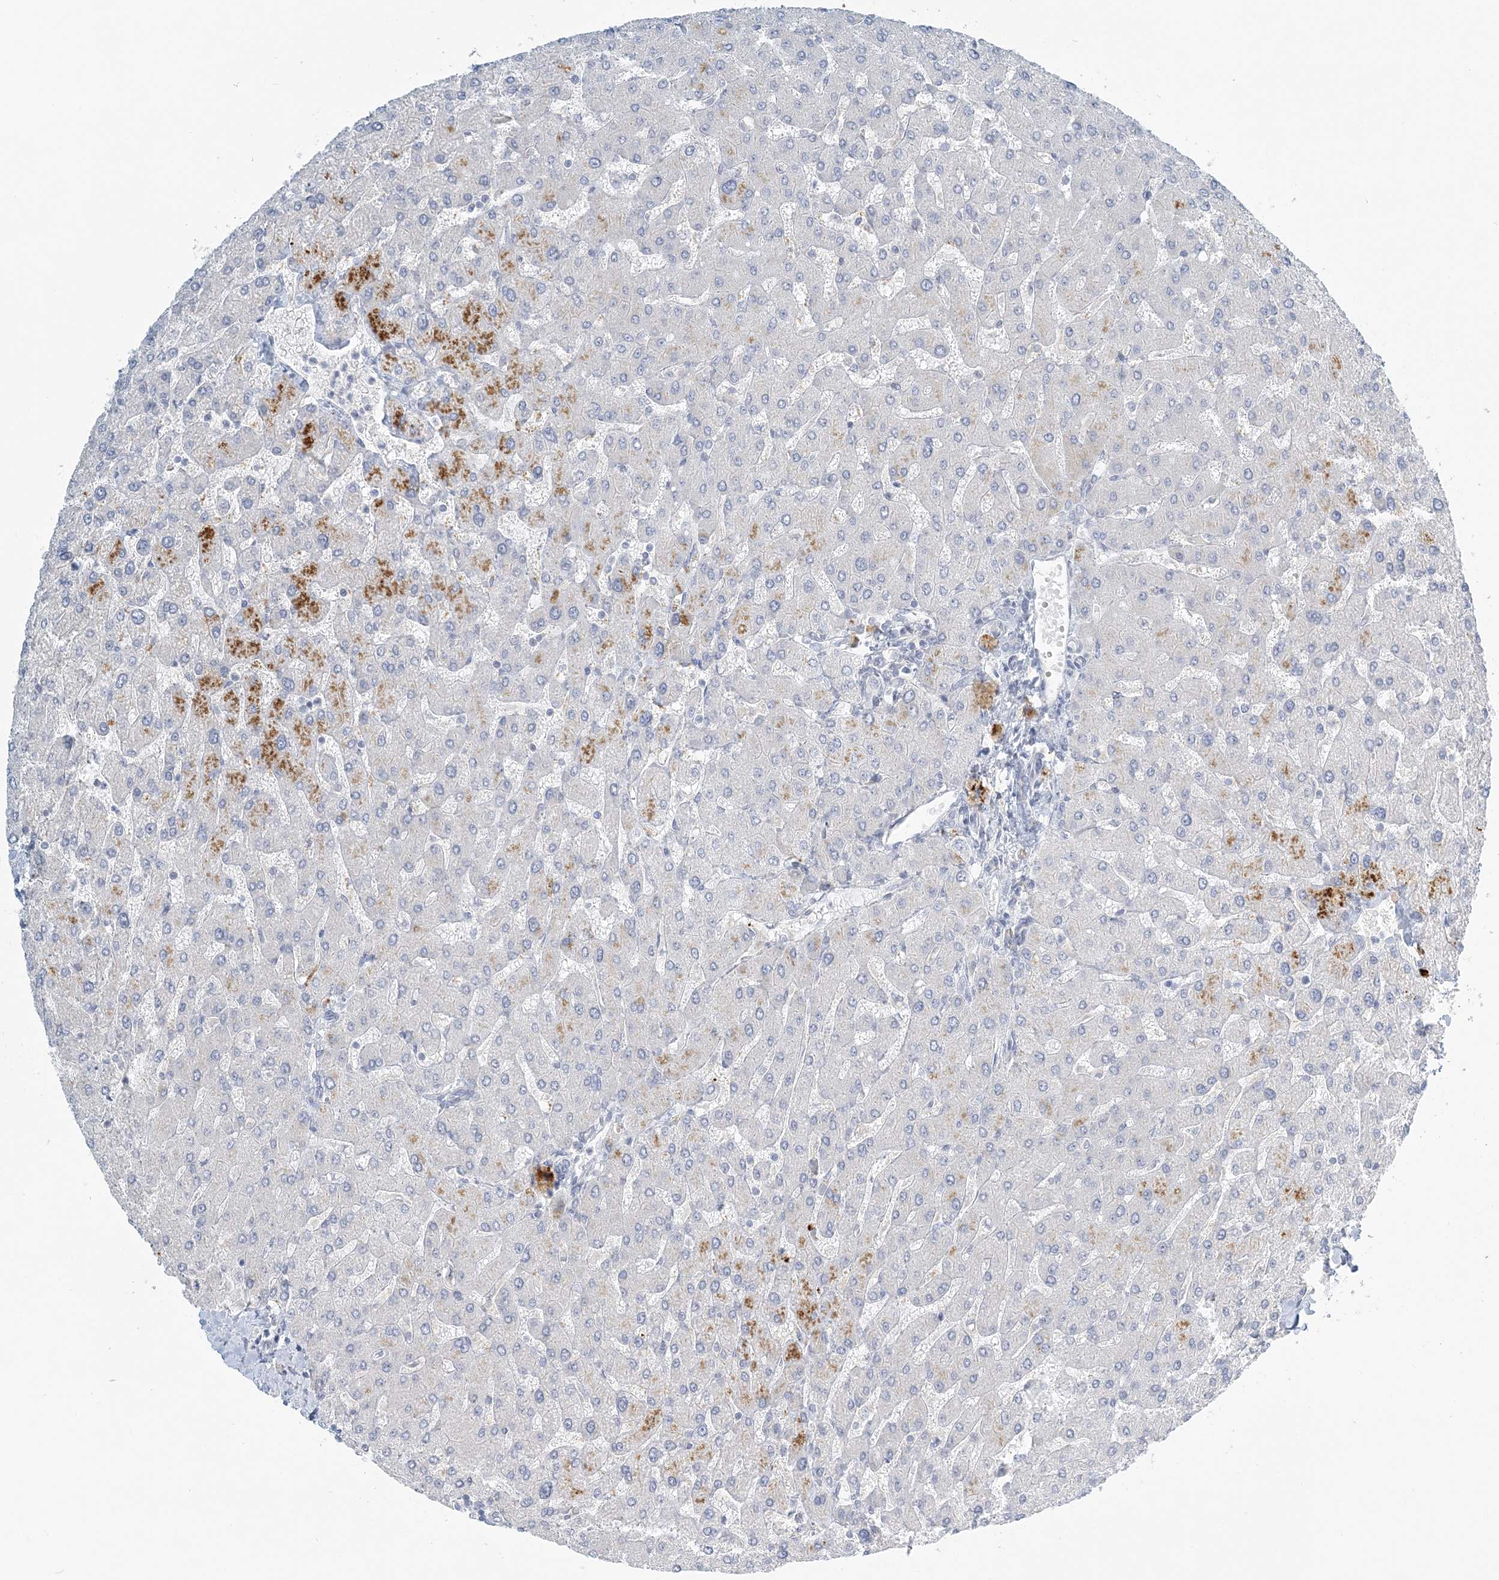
{"staining": {"intensity": "negative", "quantity": "none", "location": "none"}, "tissue": "liver", "cell_type": "Cholangiocytes", "image_type": "normal", "snomed": [{"axis": "morphology", "description": "Normal tissue, NOS"}, {"axis": "topography", "description": "Liver"}], "caption": "Cholangiocytes are negative for brown protein staining in unremarkable liver. (IHC, brightfield microscopy, high magnification).", "gene": "NAA11", "patient": {"sex": "male", "age": 55}}